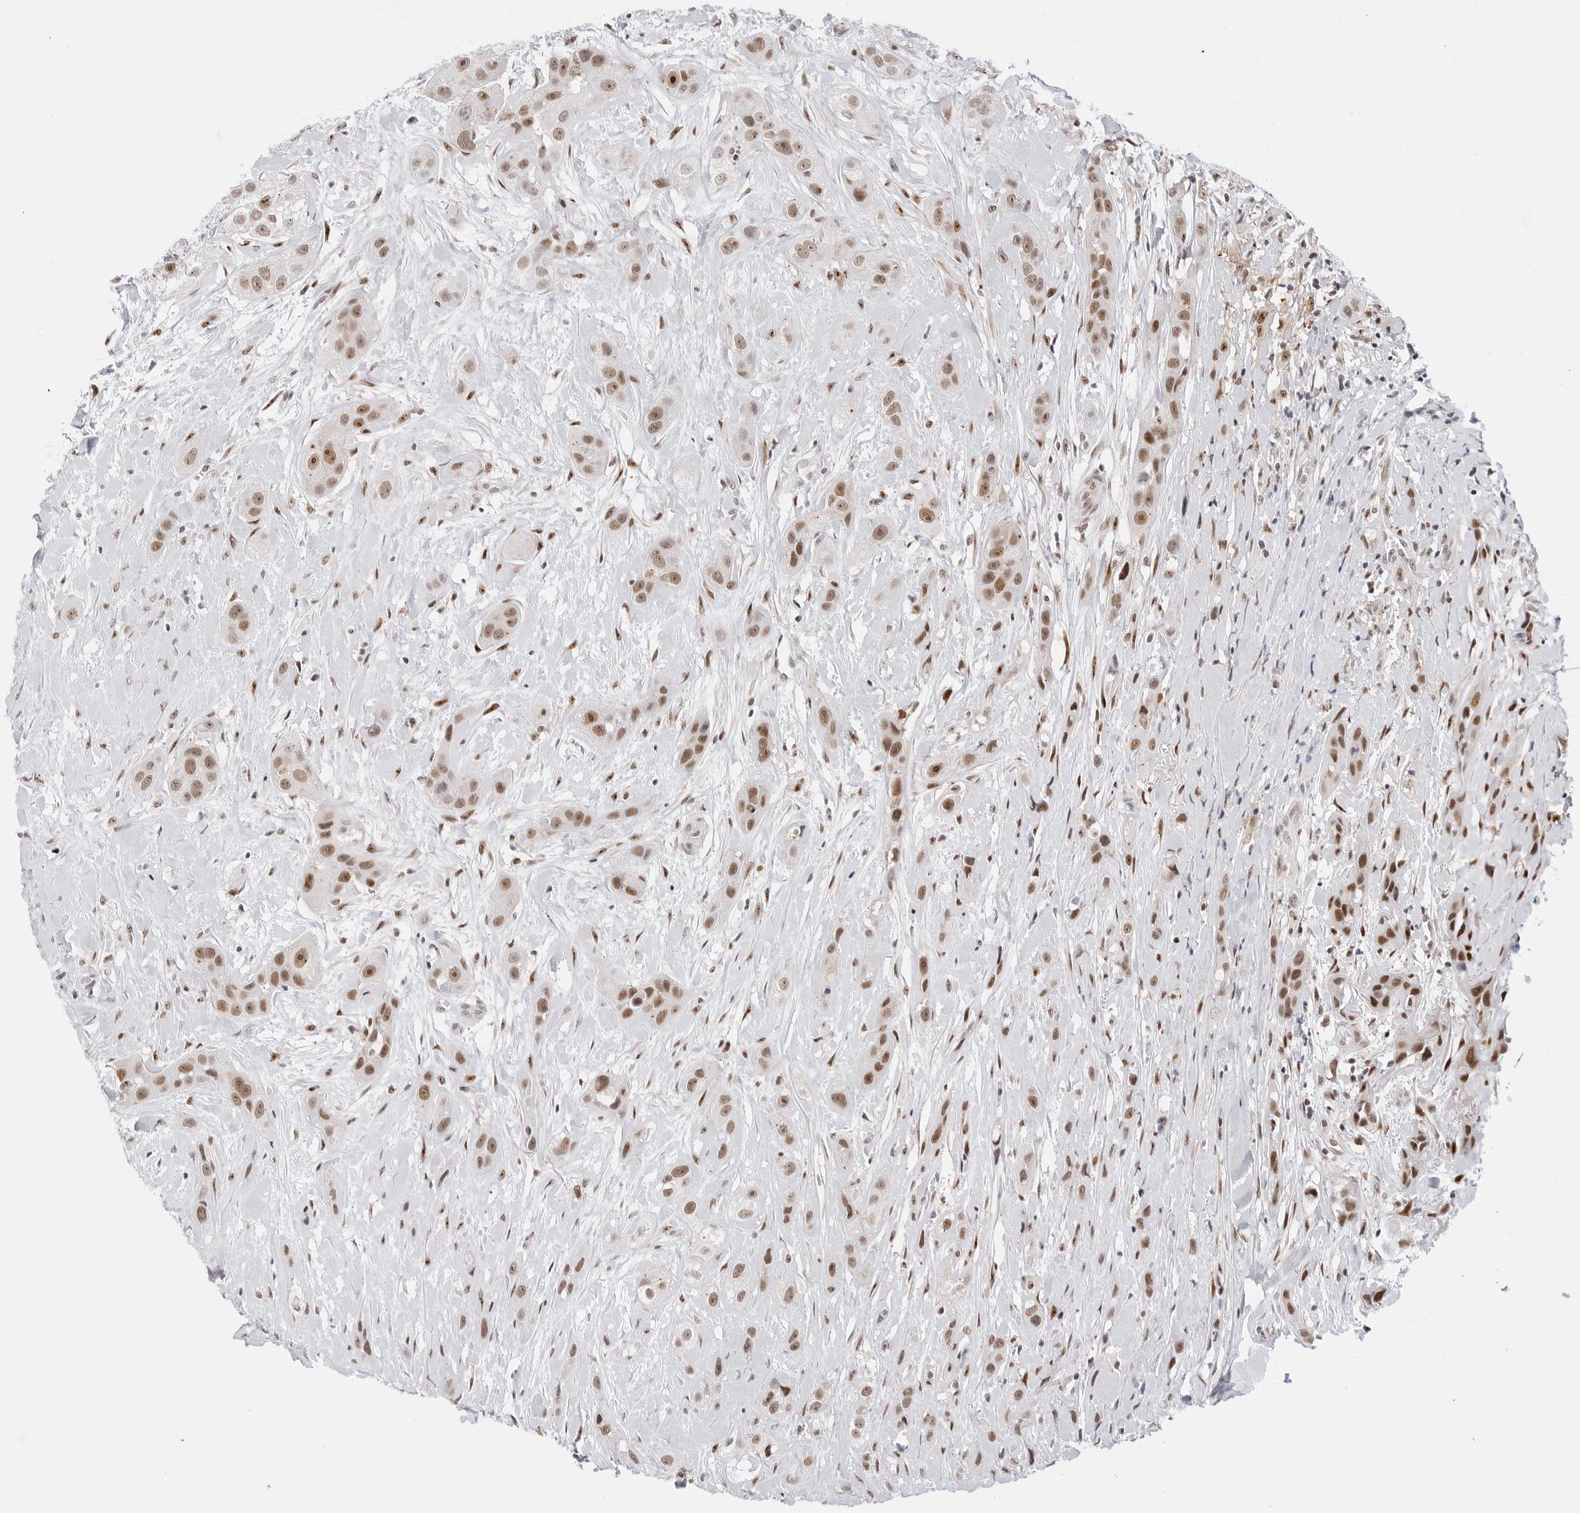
{"staining": {"intensity": "moderate", "quantity": ">75%", "location": "nuclear"}, "tissue": "head and neck cancer", "cell_type": "Tumor cells", "image_type": "cancer", "snomed": [{"axis": "morphology", "description": "Normal tissue, NOS"}, {"axis": "morphology", "description": "Squamous cell carcinoma, NOS"}, {"axis": "topography", "description": "Skeletal muscle"}, {"axis": "topography", "description": "Head-Neck"}], "caption": "IHC micrograph of head and neck cancer stained for a protein (brown), which demonstrates medium levels of moderate nuclear expression in approximately >75% of tumor cells.", "gene": "C1orf162", "patient": {"sex": "male", "age": 51}}